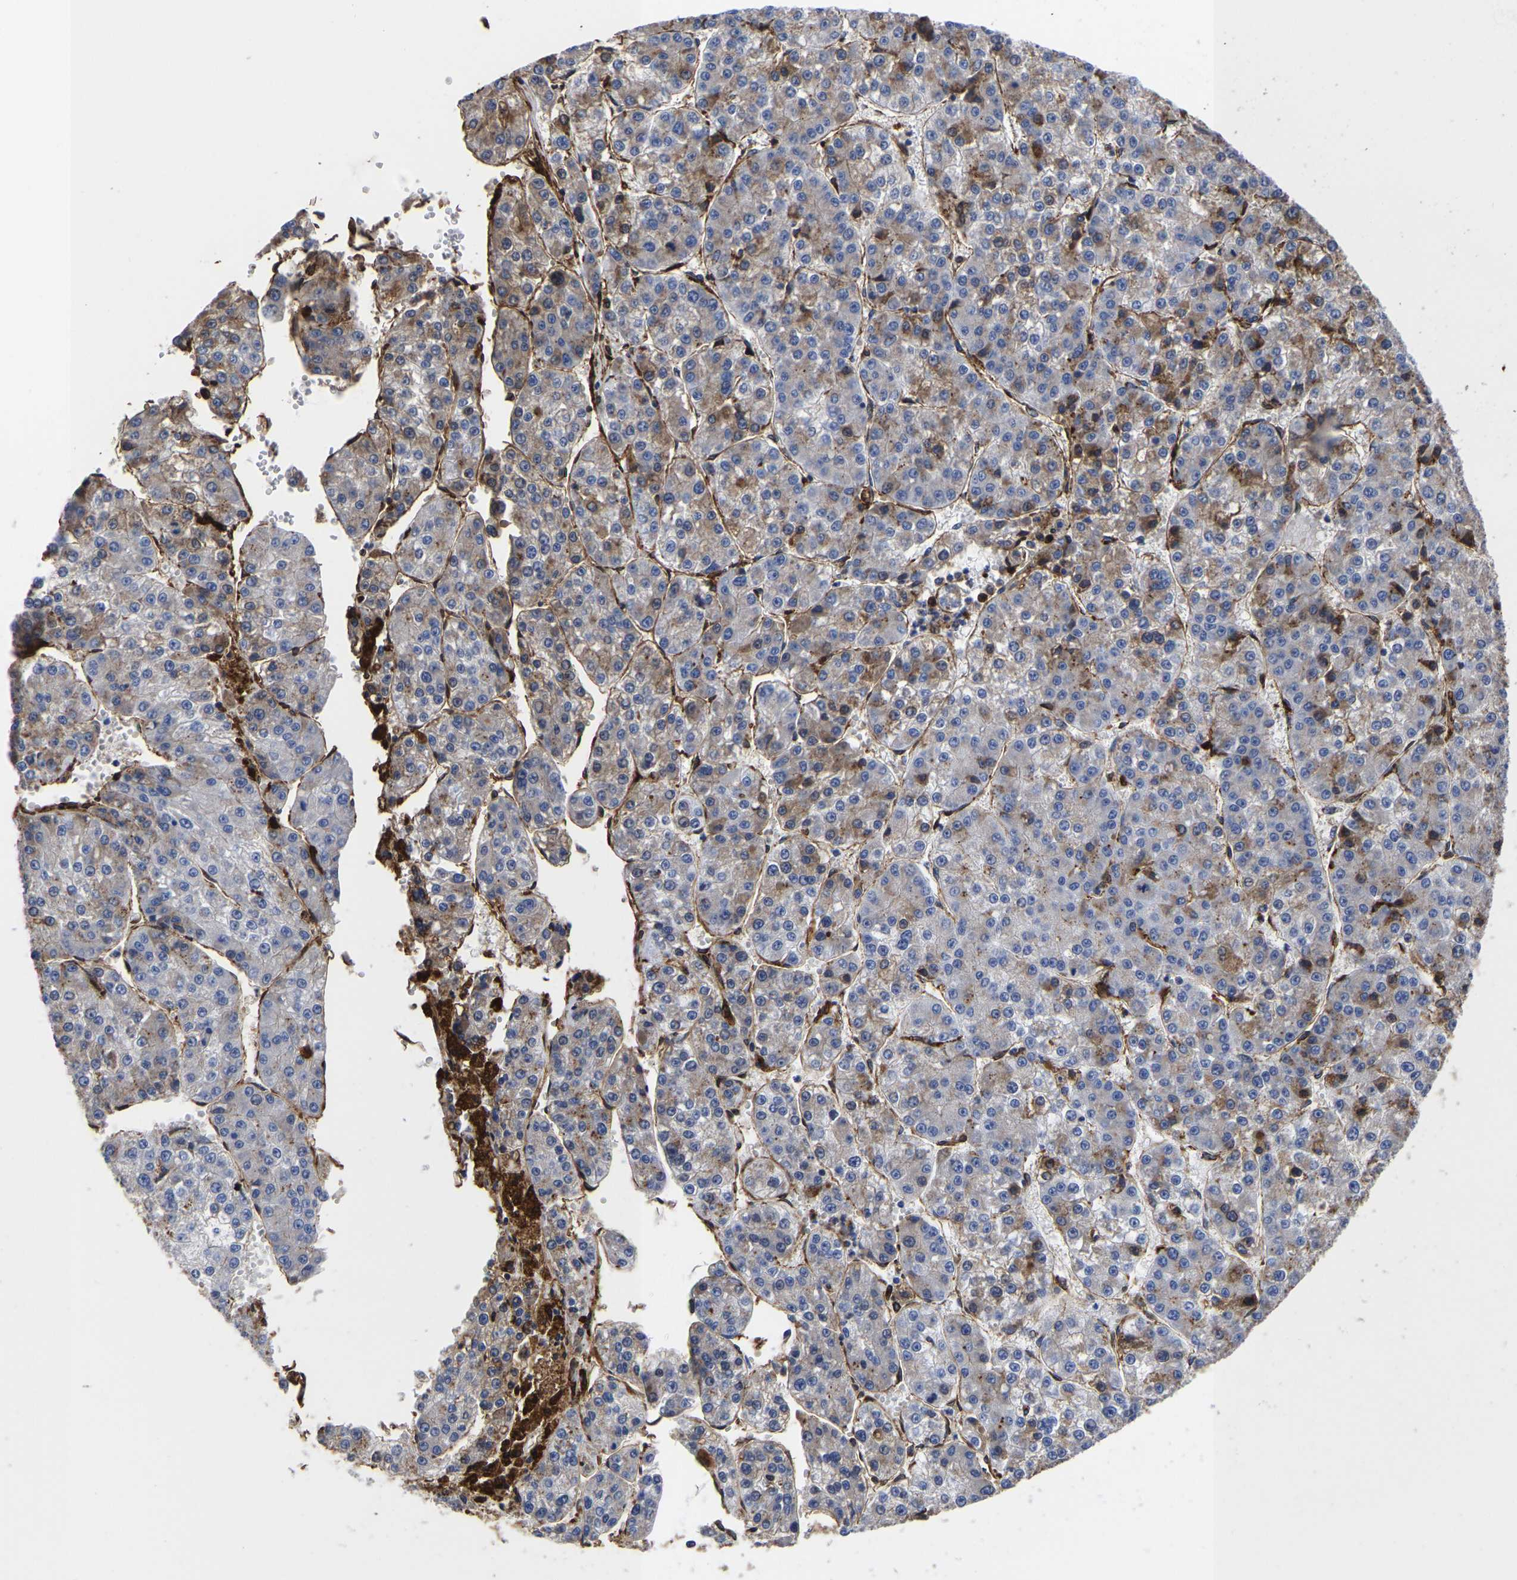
{"staining": {"intensity": "moderate", "quantity": "<25%", "location": "cytoplasmic/membranous"}, "tissue": "liver cancer", "cell_type": "Tumor cells", "image_type": "cancer", "snomed": [{"axis": "morphology", "description": "Carcinoma, Hepatocellular, NOS"}, {"axis": "topography", "description": "Liver"}], "caption": "A brown stain shows moderate cytoplasmic/membranous expression of a protein in liver cancer tumor cells.", "gene": "LIF", "patient": {"sex": "female", "age": 73}}